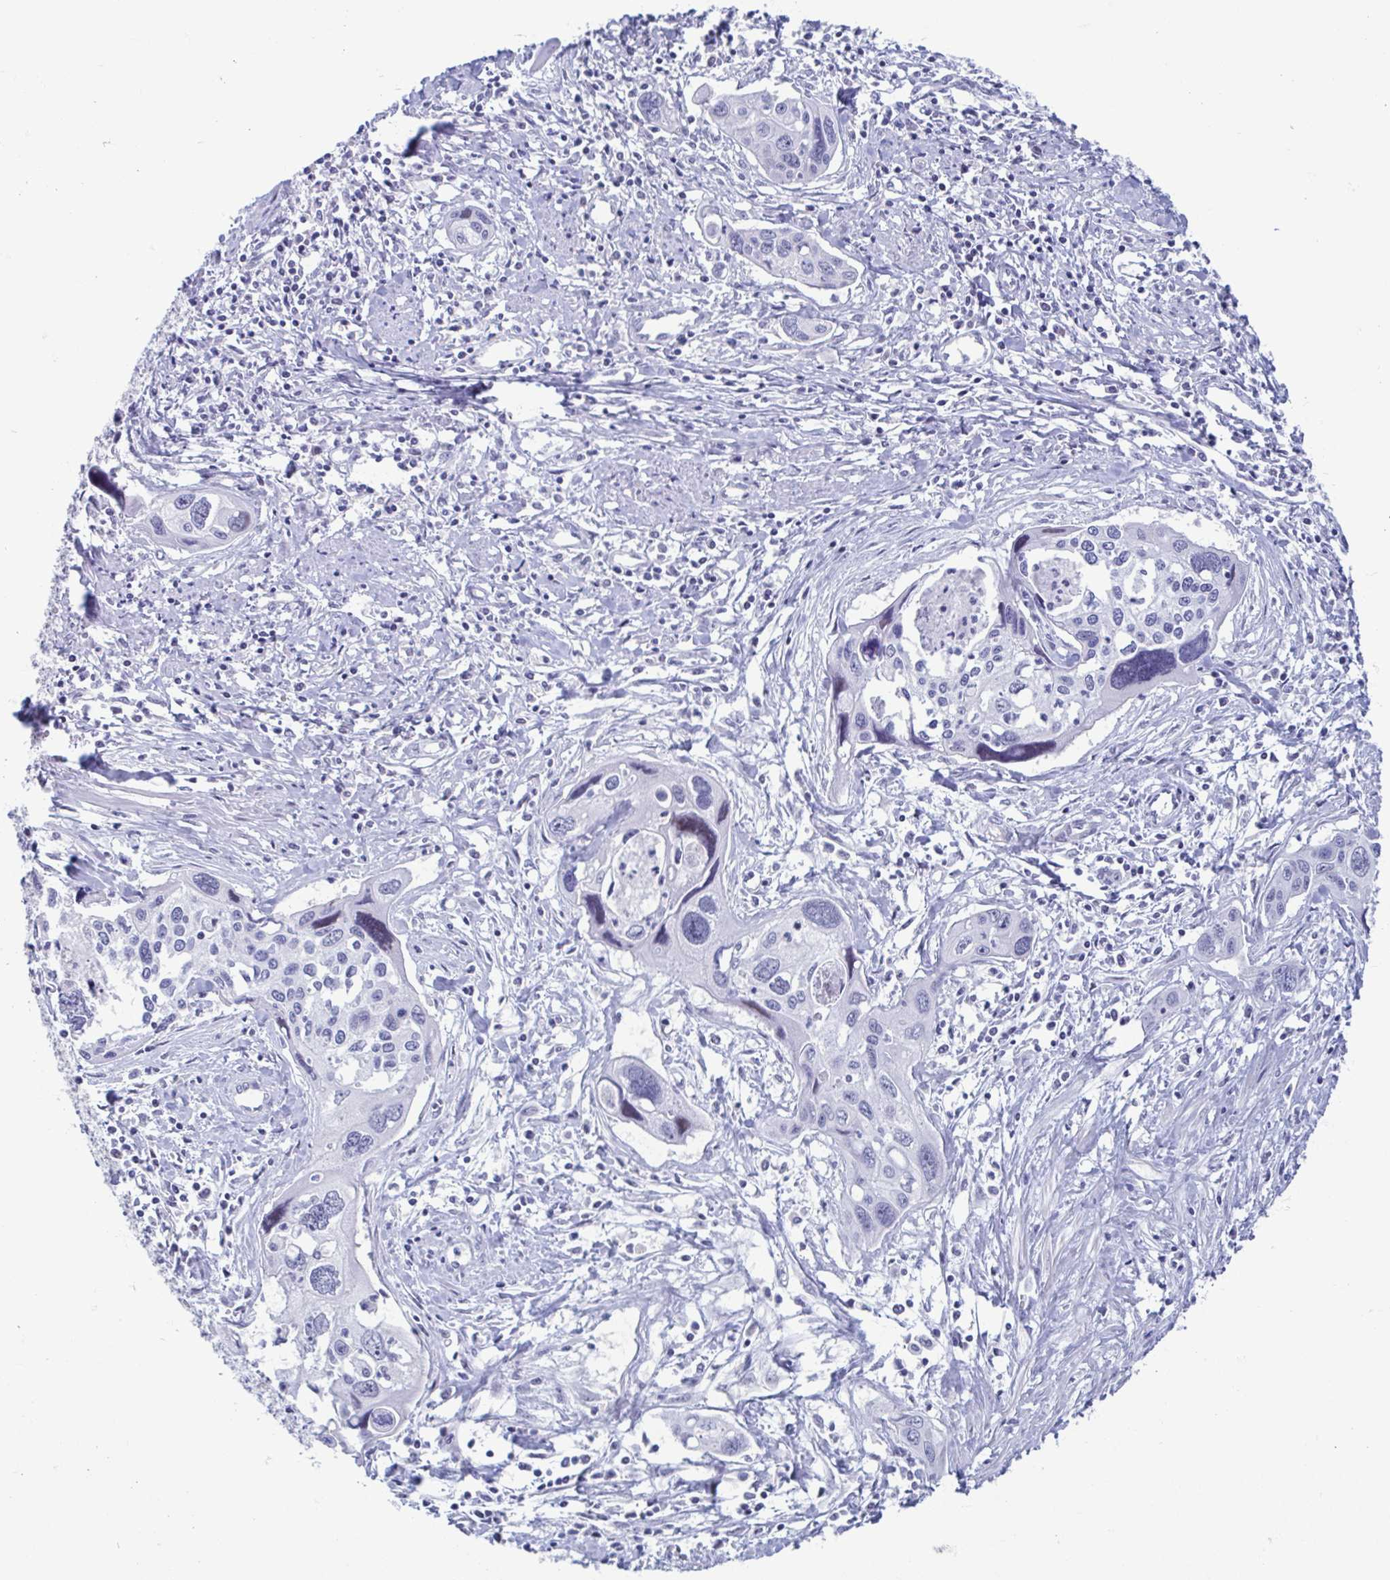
{"staining": {"intensity": "negative", "quantity": "none", "location": "none"}, "tissue": "cervical cancer", "cell_type": "Tumor cells", "image_type": "cancer", "snomed": [{"axis": "morphology", "description": "Squamous cell carcinoma, NOS"}, {"axis": "topography", "description": "Cervix"}], "caption": "This photomicrograph is of cervical squamous cell carcinoma stained with immunohistochemistry (IHC) to label a protein in brown with the nuclei are counter-stained blue. There is no expression in tumor cells.", "gene": "PERM1", "patient": {"sex": "female", "age": 31}}